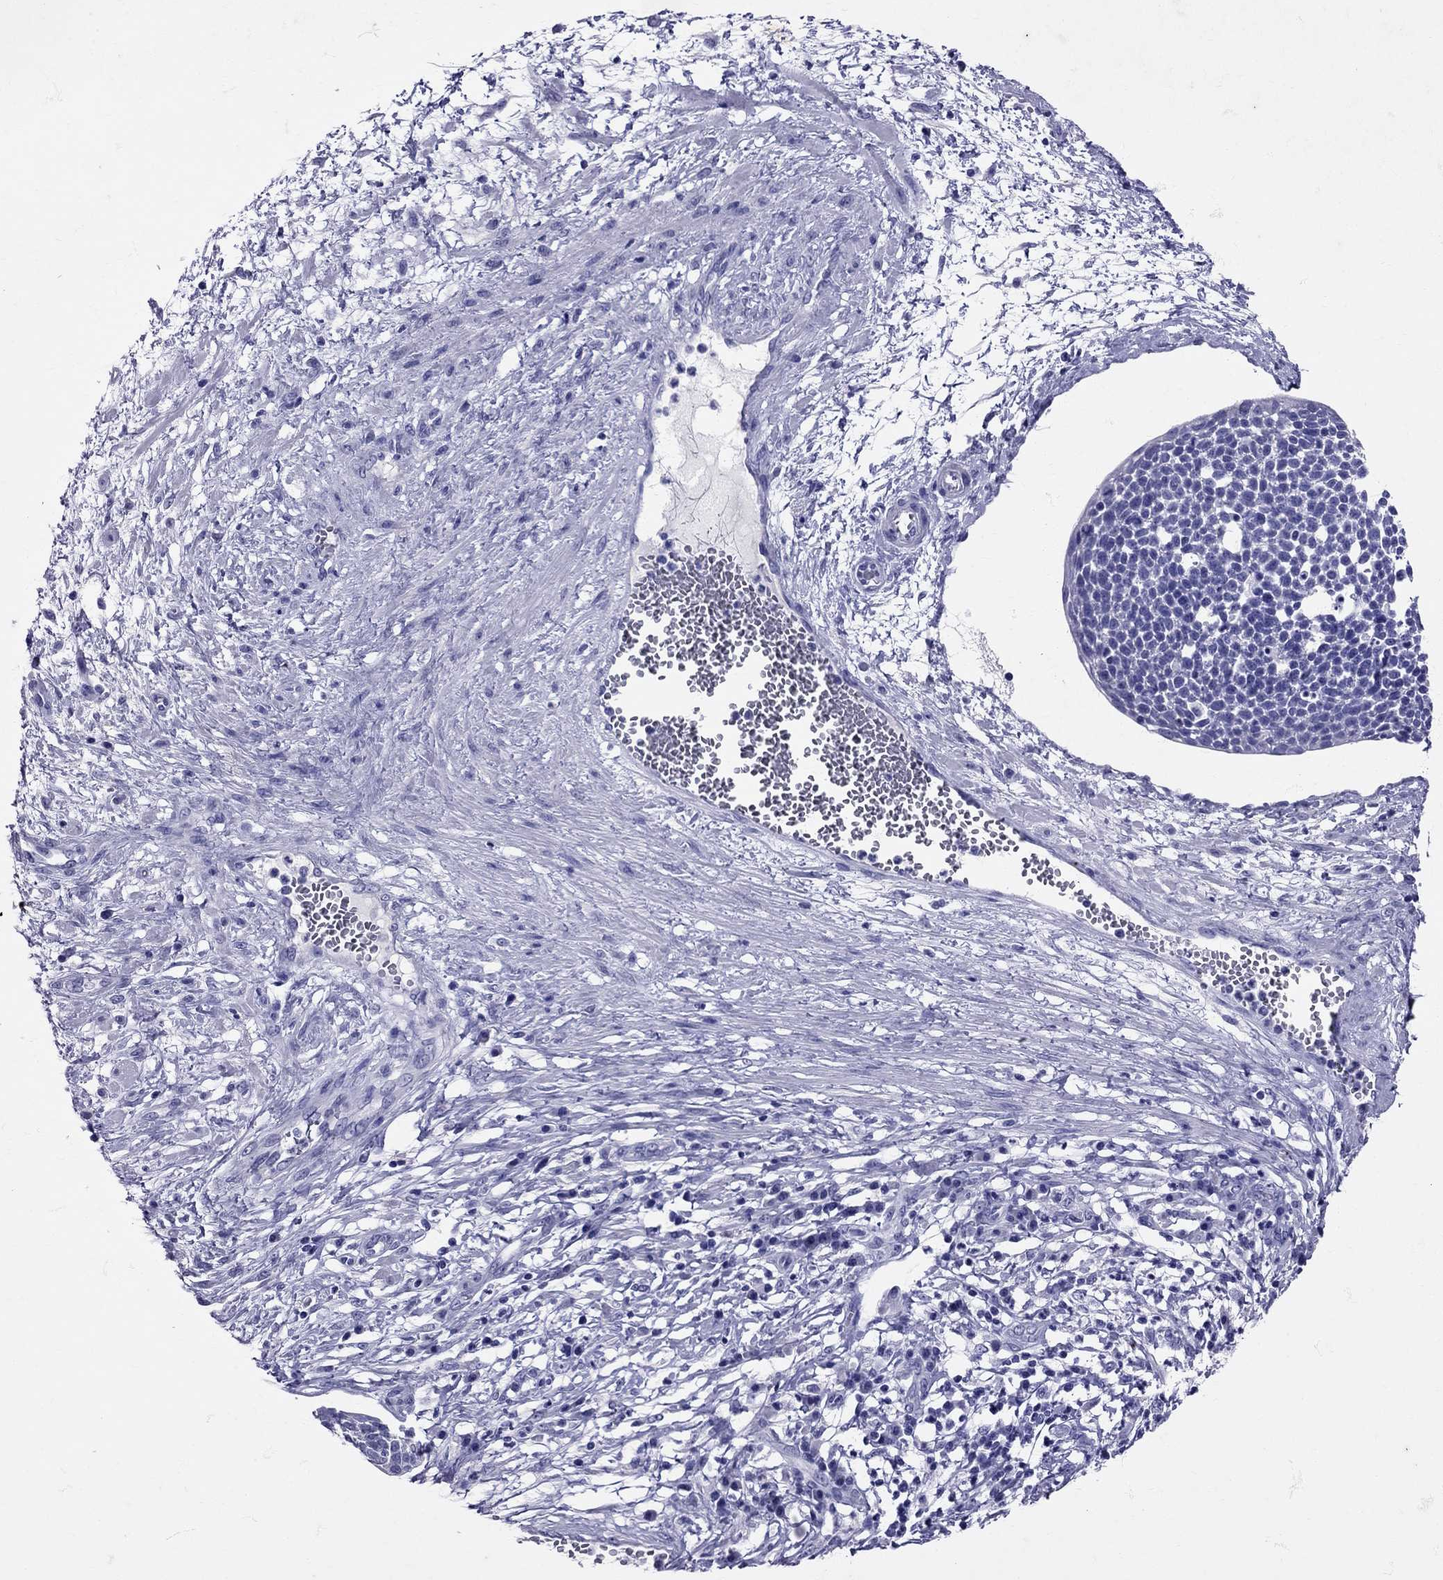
{"staining": {"intensity": "negative", "quantity": "none", "location": "none"}, "tissue": "cervical cancer", "cell_type": "Tumor cells", "image_type": "cancer", "snomed": [{"axis": "morphology", "description": "Squamous cell carcinoma, NOS"}, {"axis": "topography", "description": "Cervix"}], "caption": "A histopathology image of human cervical cancer is negative for staining in tumor cells. (IHC, brightfield microscopy, high magnification).", "gene": "AVP", "patient": {"sex": "female", "age": 34}}